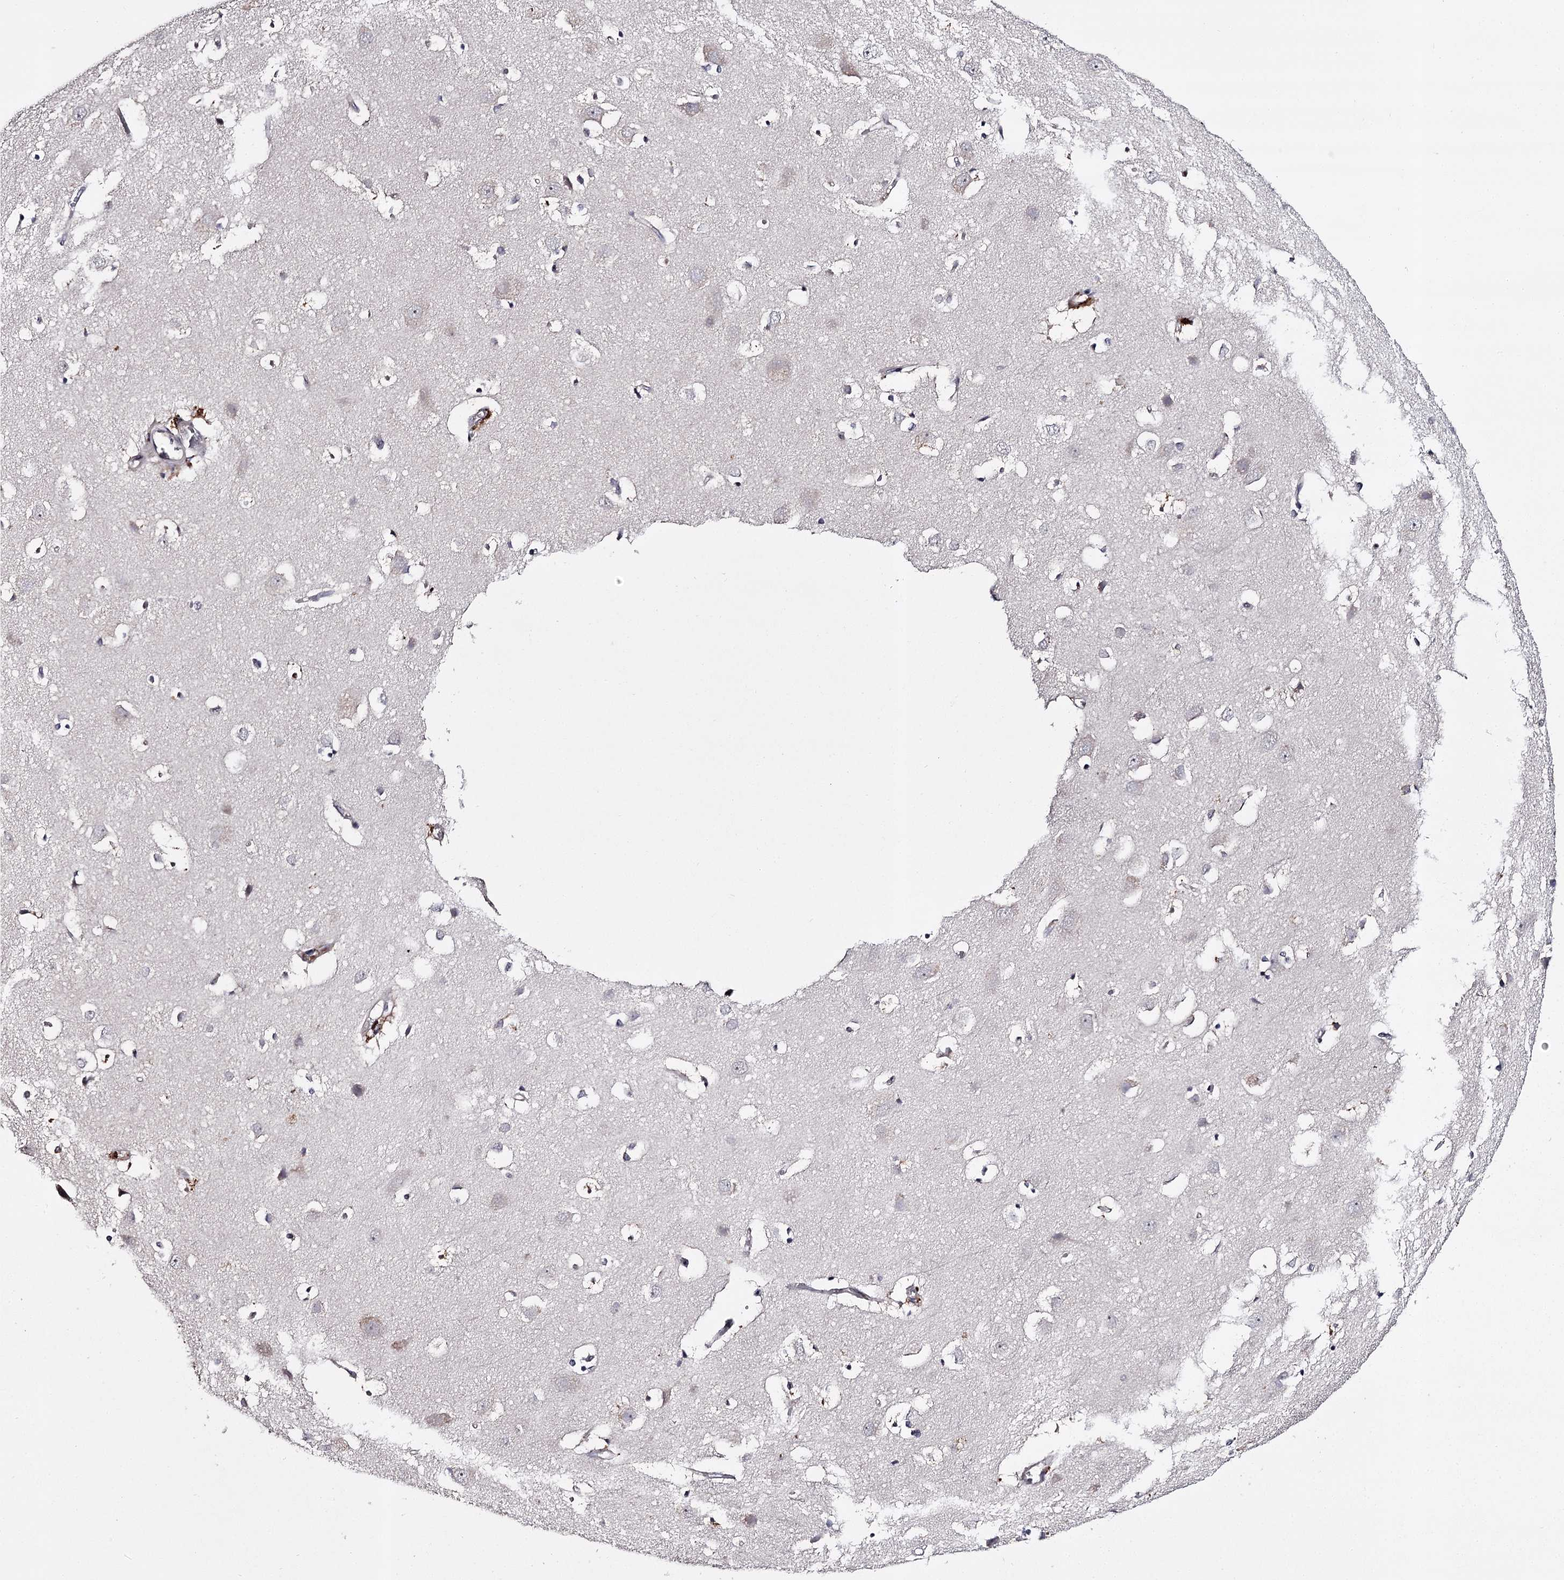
{"staining": {"intensity": "negative", "quantity": "none", "location": "none"}, "tissue": "cerebral cortex", "cell_type": "Endothelial cells", "image_type": "normal", "snomed": [{"axis": "morphology", "description": "Normal tissue, NOS"}, {"axis": "topography", "description": "Cerebral cortex"}], "caption": "Cerebral cortex stained for a protein using immunohistochemistry shows no staining endothelial cells.", "gene": "RASSF6", "patient": {"sex": "male", "age": 54}}